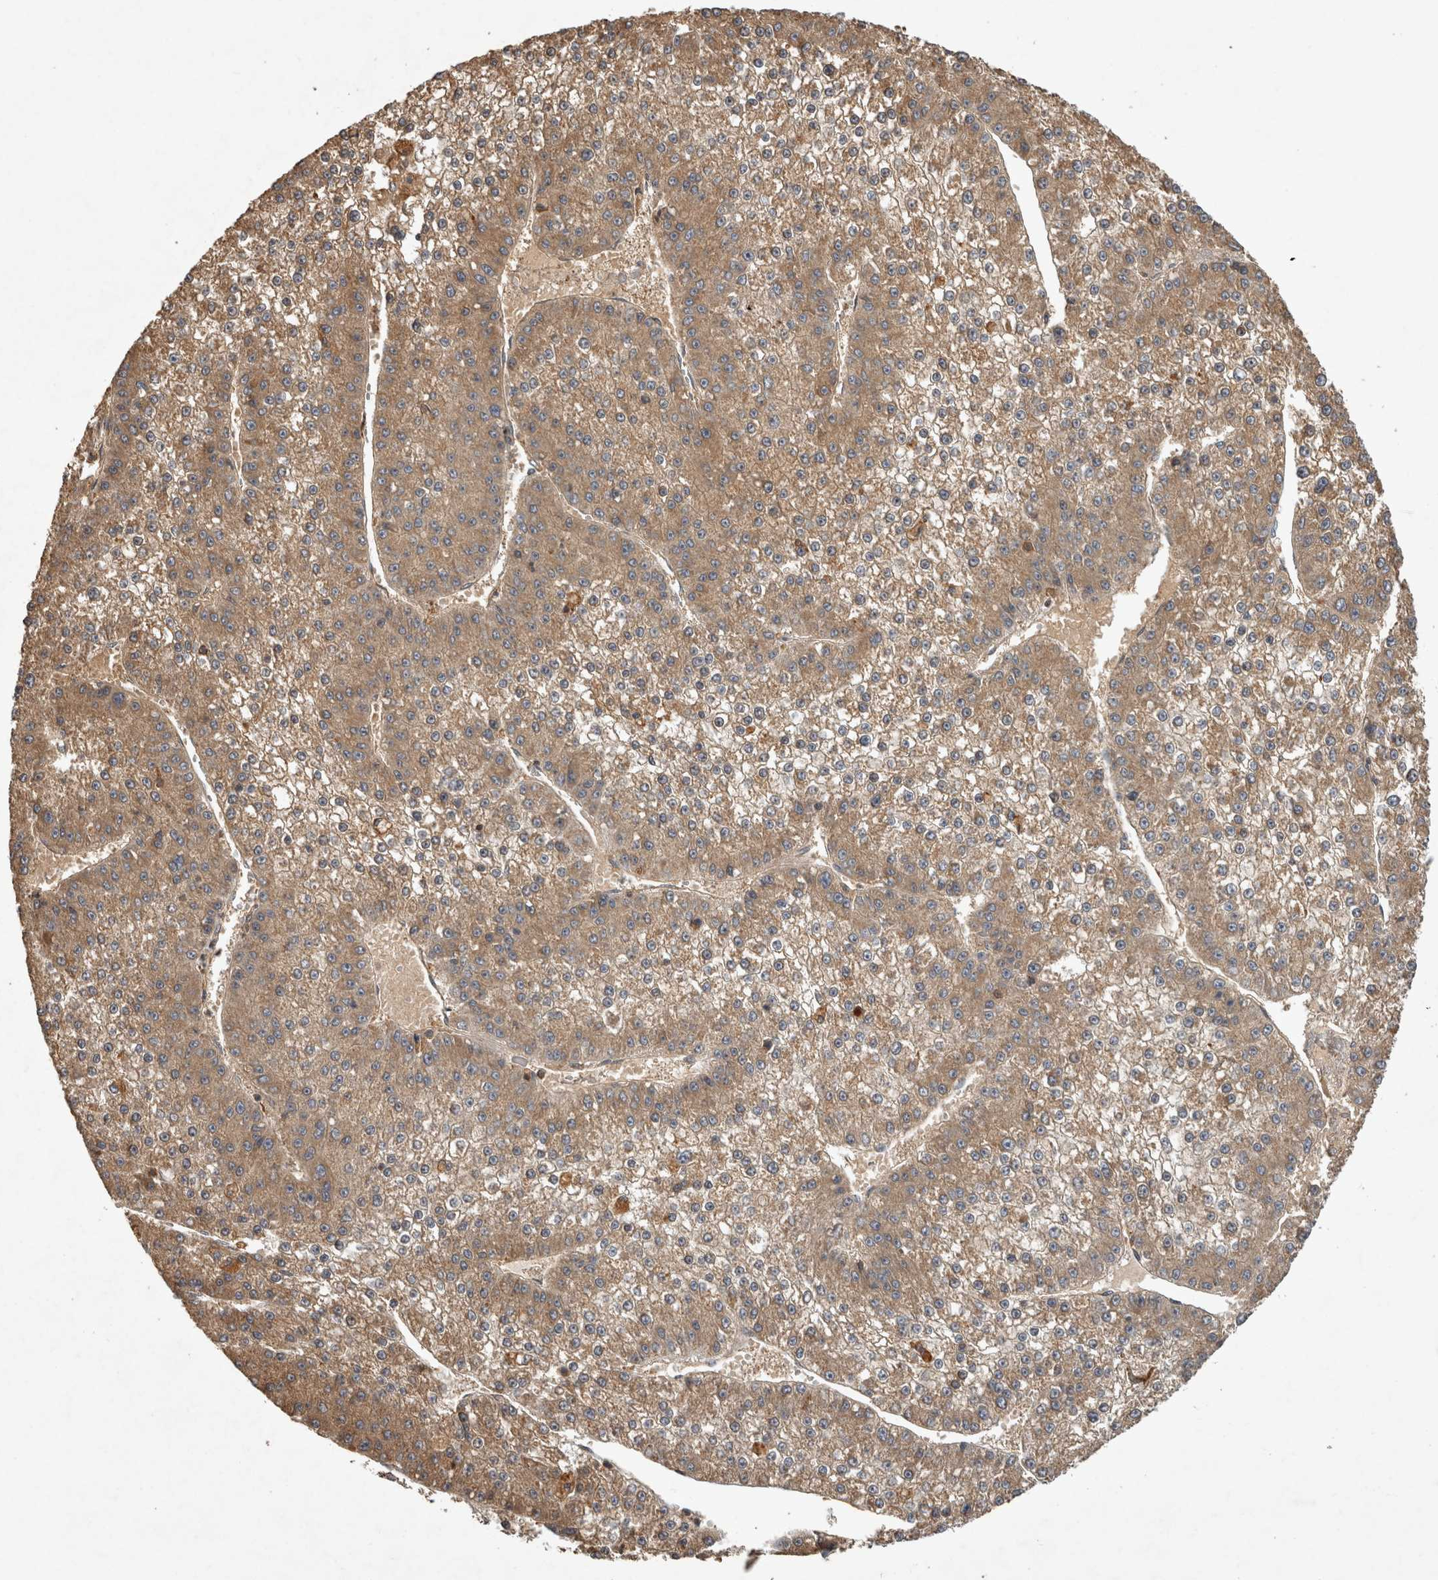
{"staining": {"intensity": "moderate", "quantity": ">75%", "location": "cytoplasmic/membranous"}, "tissue": "liver cancer", "cell_type": "Tumor cells", "image_type": "cancer", "snomed": [{"axis": "morphology", "description": "Carcinoma, Hepatocellular, NOS"}, {"axis": "topography", "description": "Liver"}], "caption": "Brown immunohistochemical staining in hepatocellular carcinoma (liver) reveals moderate cytoplasmic/membranous staining in about >75% of tumor cells.", "gene": "TRMT61B", "patient": {"sex": "female", "age": 73}}